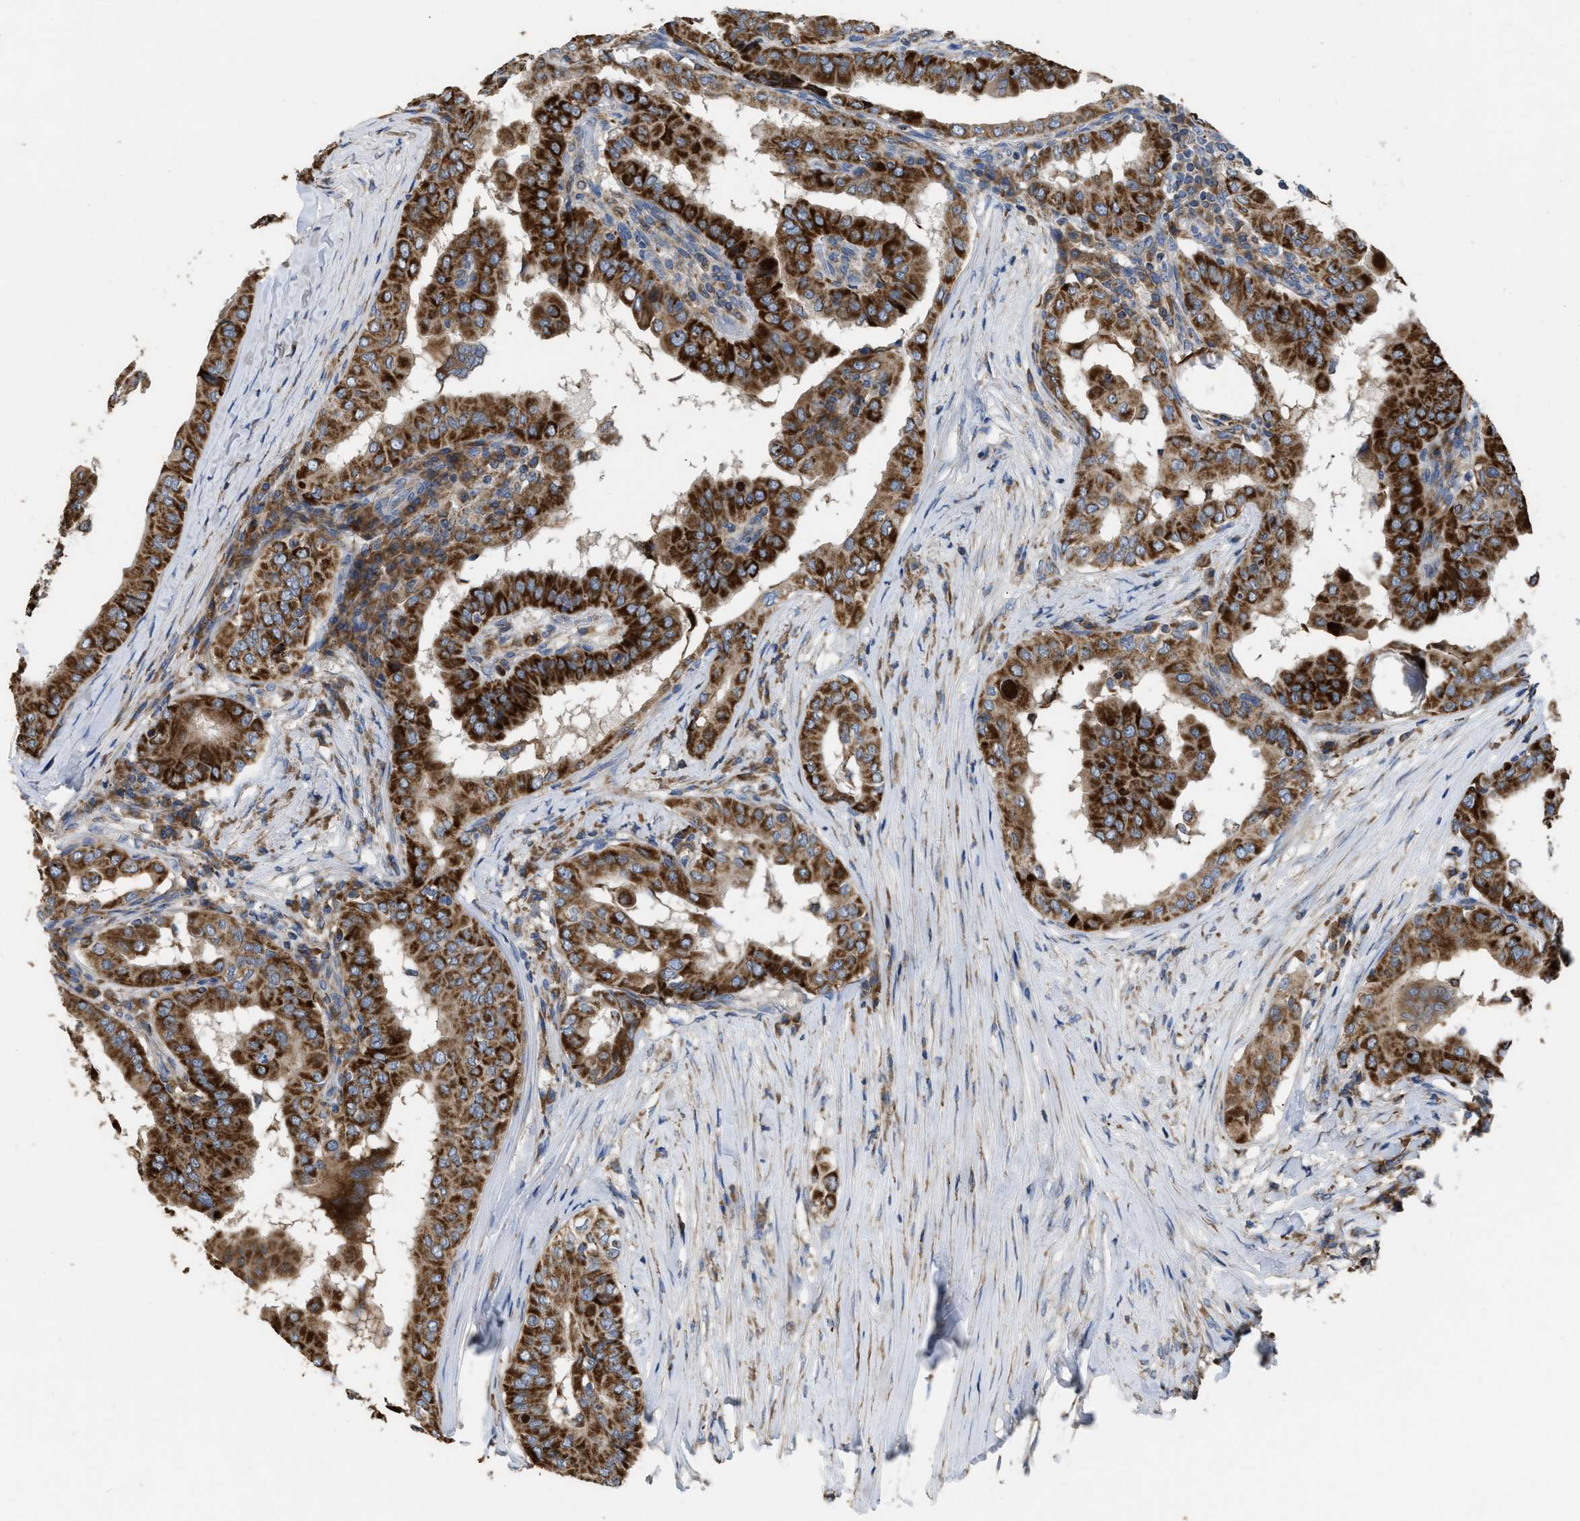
{"staining": {"intensity": "strong", "quantity": ">75%", "location": "cytoplasmic/membranous"}, "tissue": "thyroid cancer", "cell_type": "Tumor cells", "image_type": "cancer", "snomed": [{"axis": "morphology", "description": "Papillary adenocarcinoma, NOS"}, {"axis": "topography", "description": "Thyroid gland"}], "caption": "Tumor cells demonstrate high levels of strong cytoplasmic/membranous expression in approximately >75% of cells in thyroid cancer (papillary adenocarcinoma). The staining is performed using DAB brown chromogen to label protein expression. The nuclei are counter-stained blue using hematoxylin.", "gene": "AK2", "patient": {"sex": "male", "age": 33}}